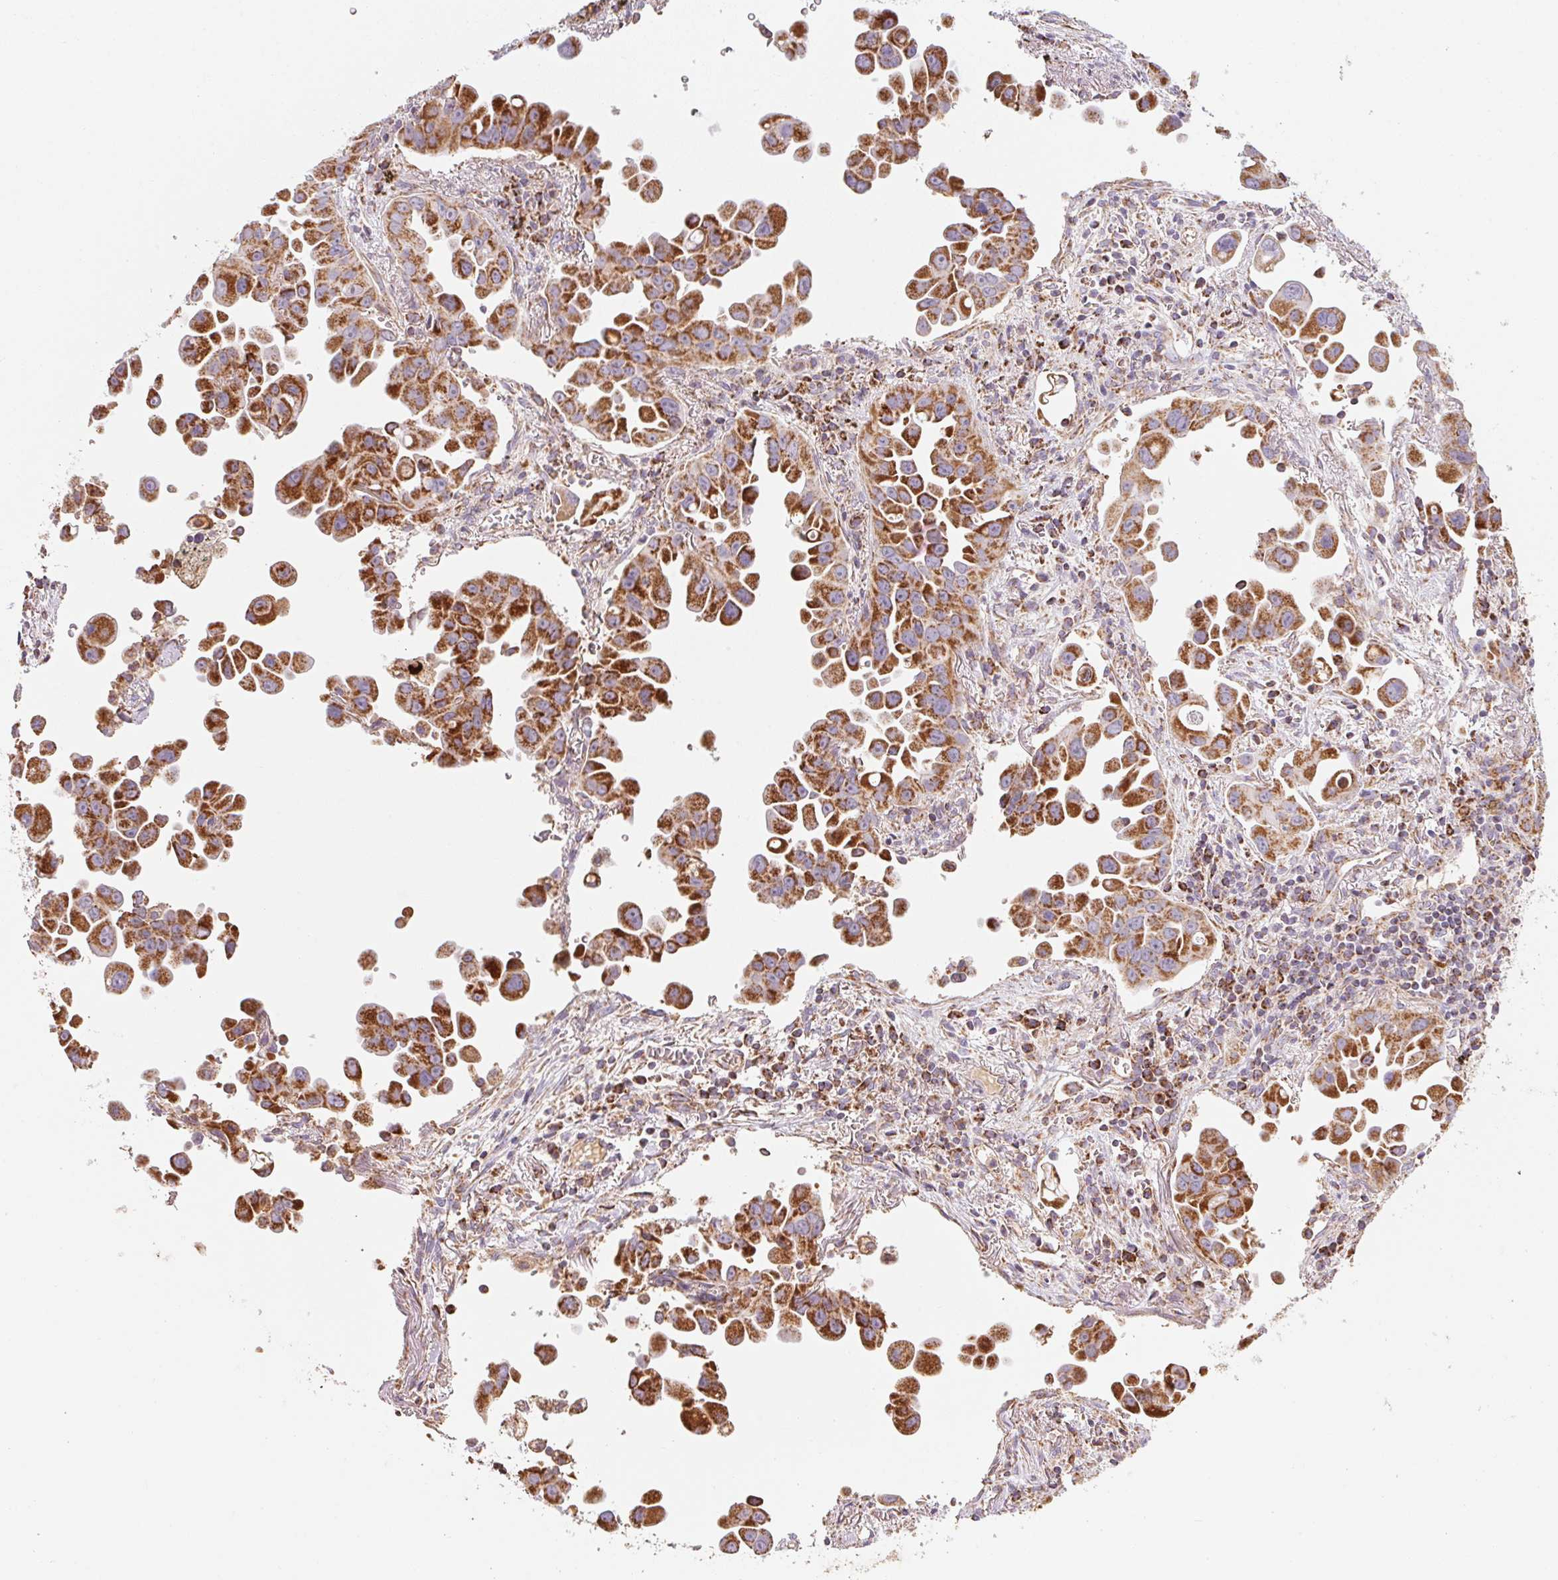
{"staining": {"intensity": "strong", "quantity": ">75%", "location": "cytoplasmic/membranous"}, "tissue": "lung cancer", "cell_type": "Tumor cells", "image_type": "cancer", "snomed": [{"axis": "morphology", "description": "Adenocarcinoma, NOS"}, {"axis": "topography", "description": "Lung"}], "caption": "The image displays immunohistochemical staining of lung adenocarcinoma. There is strong cytoplasmic/membranous expression is identified in approximately >75% of tumor cells. (DAB IHC, brown staining for protein, blue staining for nuclei).", "gene": "NDUFS2", "patient": {"sex": "male", "age": 68}}